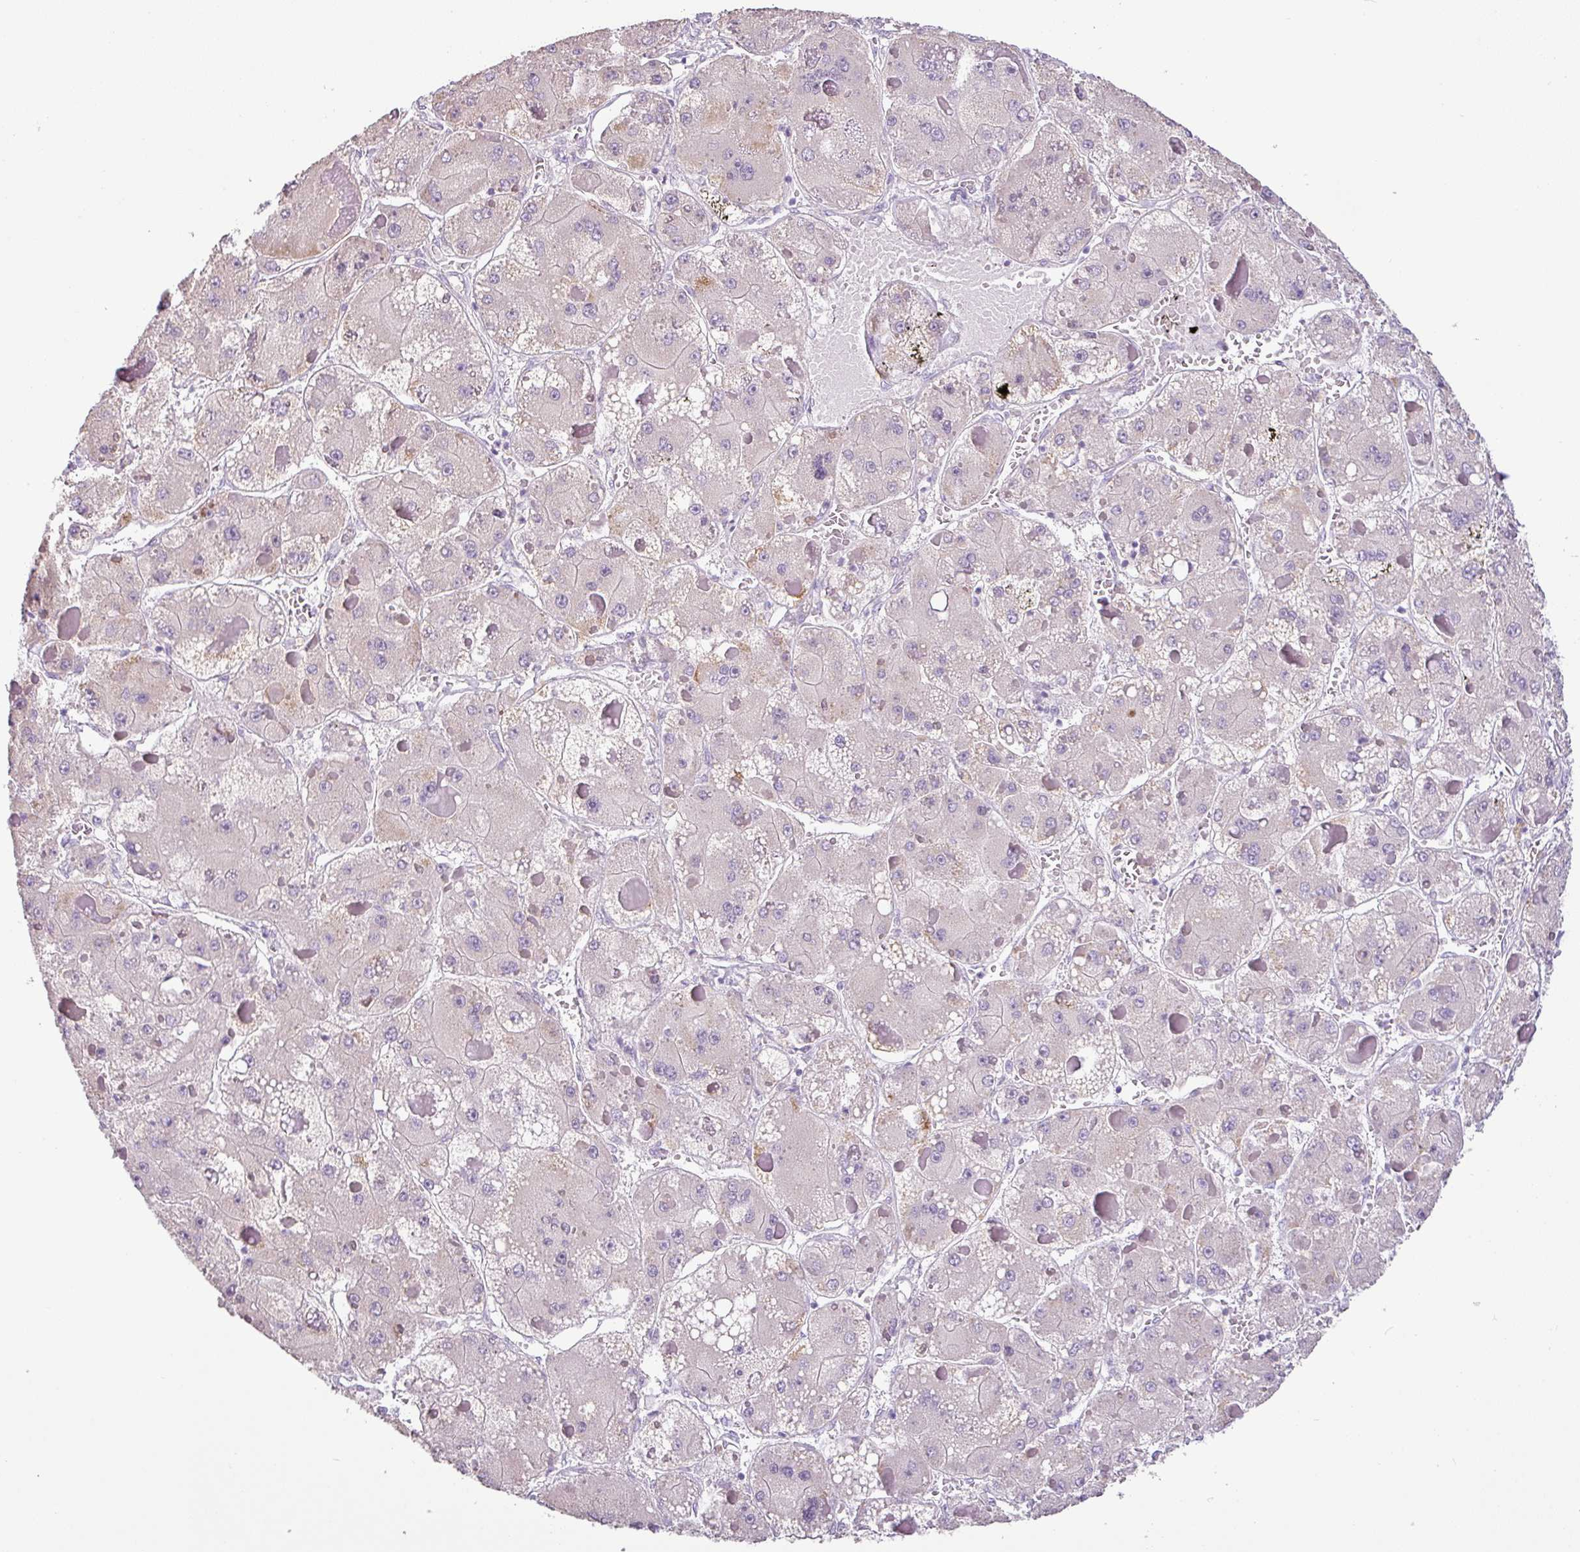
{"staining": {"intensity": "negative", "quantity": "none", "location": "none"}, "tissue": "liver cancer", "cell_type": "Tumor cells", "image_type": "cancer", "snomed": [{"axis": "morphology", "description": "Carcinoma, Hepatocellular, NOS"}, {"axis": "topography", "description": "Liver"}], "caption": "This is a micrograph of IHC staining of liver cancer (hepatocellular carcinoma), which shows no staining in tumor cells.", "gene": "HMCN2", "patient": {"sex": "female", "age": 73}}